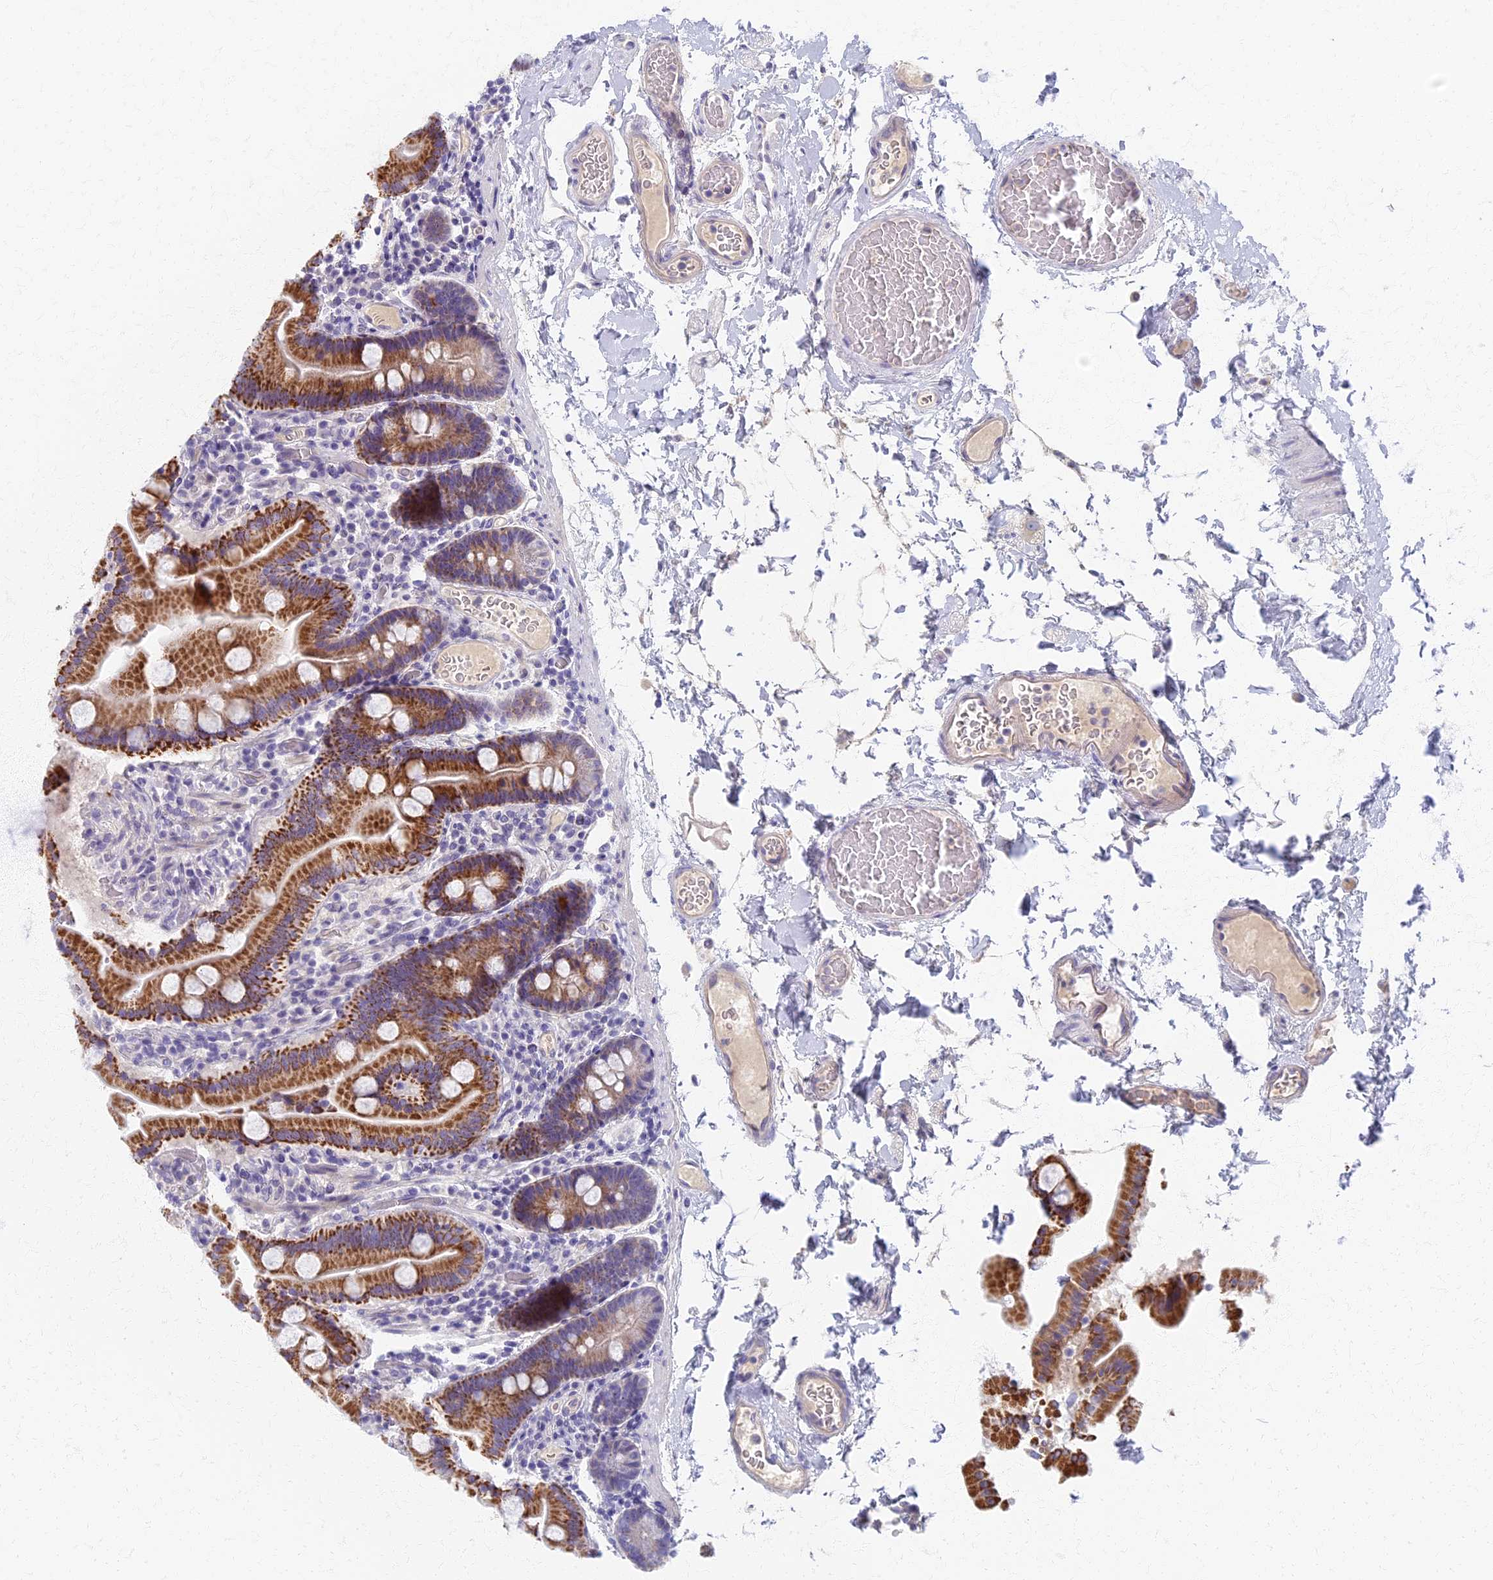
{"staining": {"intensity": "strong", "quantity": ">75%", "location": "cytoplasmic/membranous"}, "tissue": "duodenum", "cell_type": "Glandular cells", "image_type": "normal", "snomed": [{"axis": "morphology", "description": "Normal tissue, NOS"}, {"axis": "topography", "description": "Duodenum"}], "caption": "Immunohistochemical staining of normal human duodenum exhibits >75% levels of strong cytoplasmic/membranous protein expression in about >75% of glandular cells.", "gene": "AP4E1", "patient": {"sex": "male", "age": 55}}